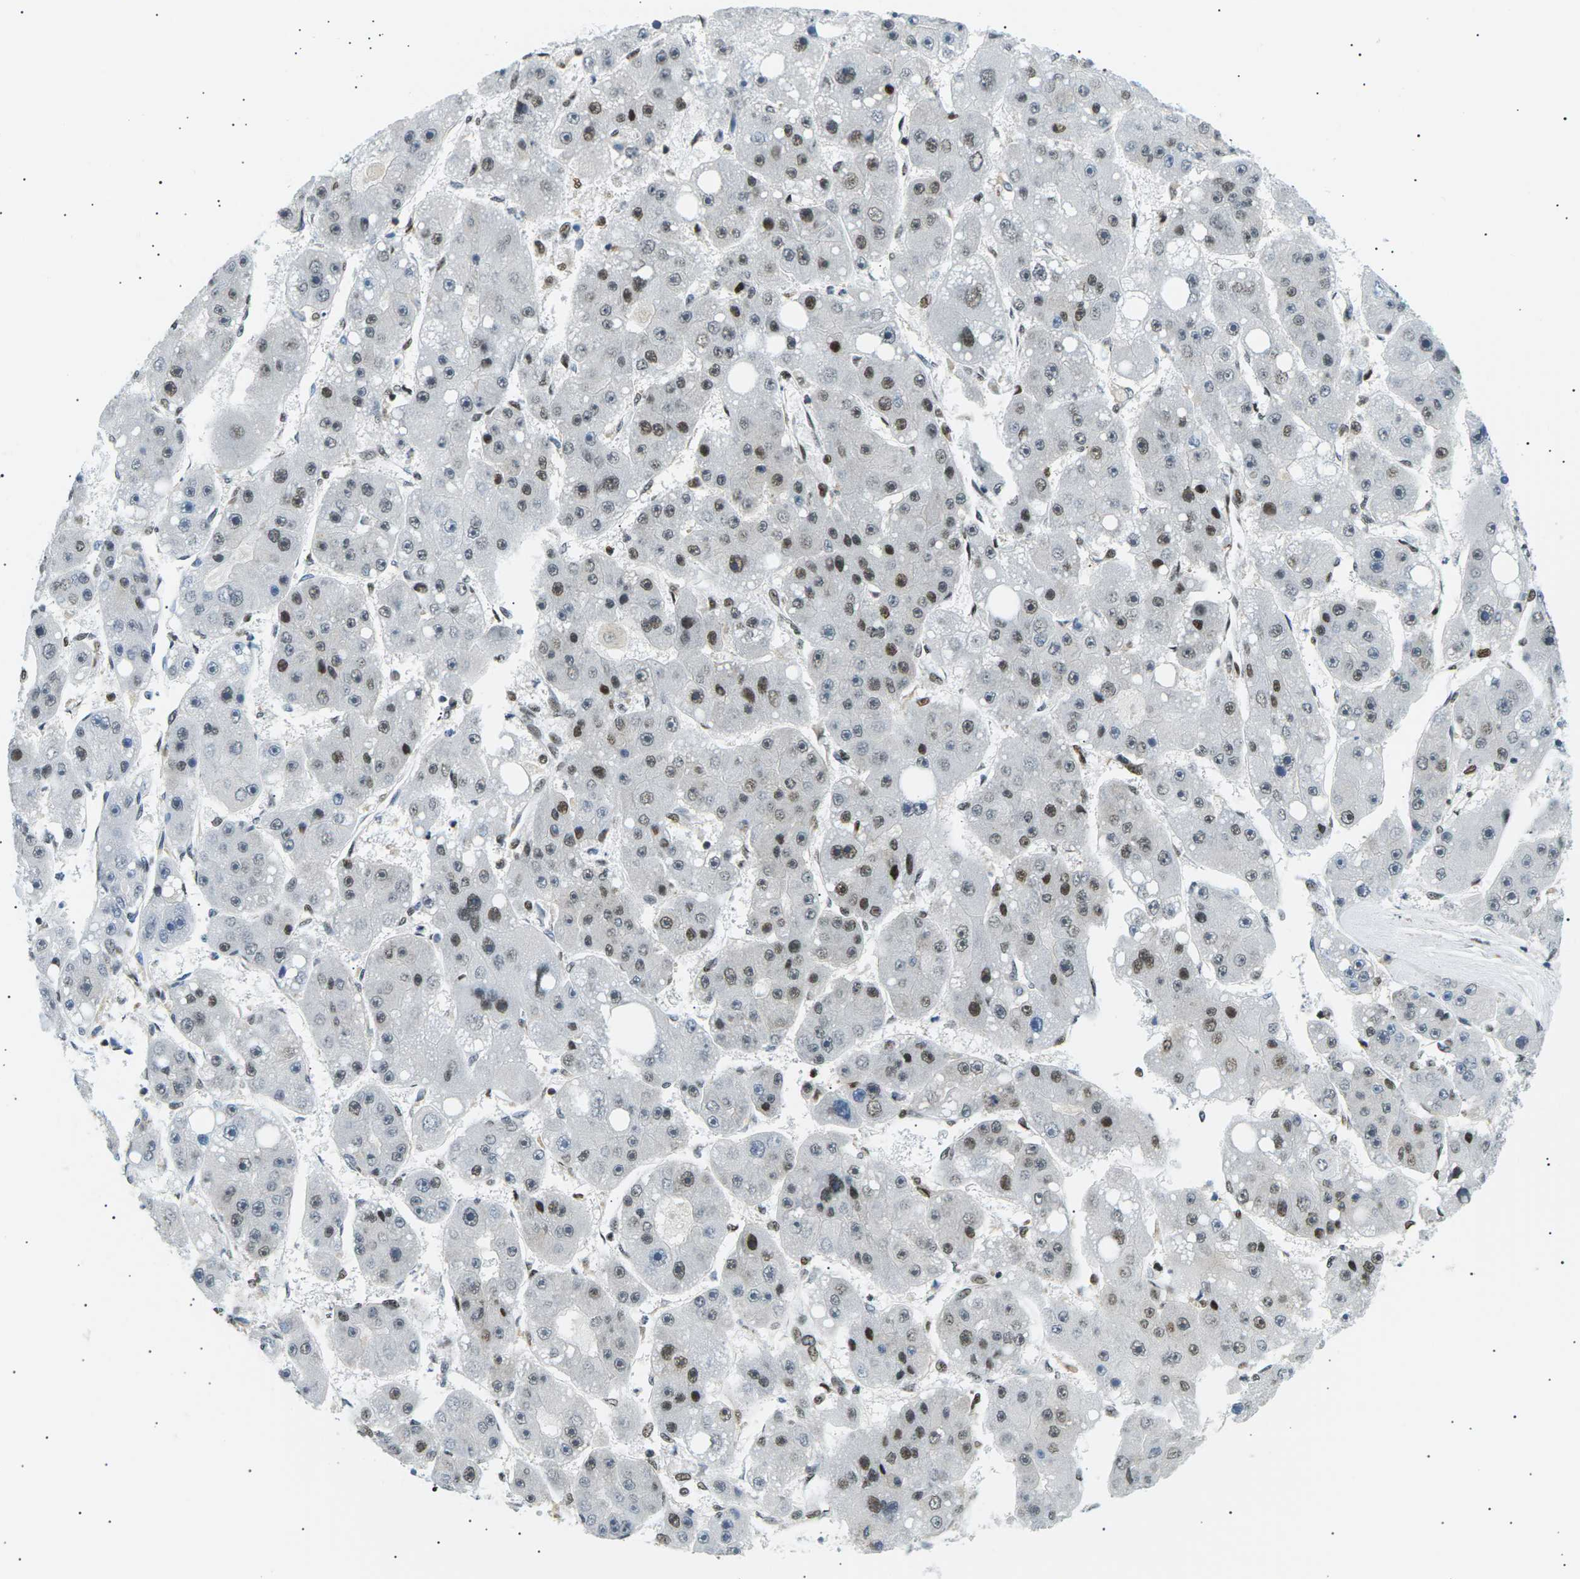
{"staining": {"intensity": "moderate", "quantity": "25%-75%", "location": "nuclear"}, "tissue": "liver cancer", "cell_type": "Tumor cells", "image_type": "cancer", "snomed": [{"axis": "morphology", "description": "Carcinoma, Hepatocellular, NOS"}, {"axis": "topography", "description": "Liver"}], "caption": "A photomicrograph of human liver hepatocellular carcinoma stained for a protein exhibits moderate nuclear brown staining in tumor cells.", "gene": "RPA2", "patient": {"sex": "female", "age": 61}}